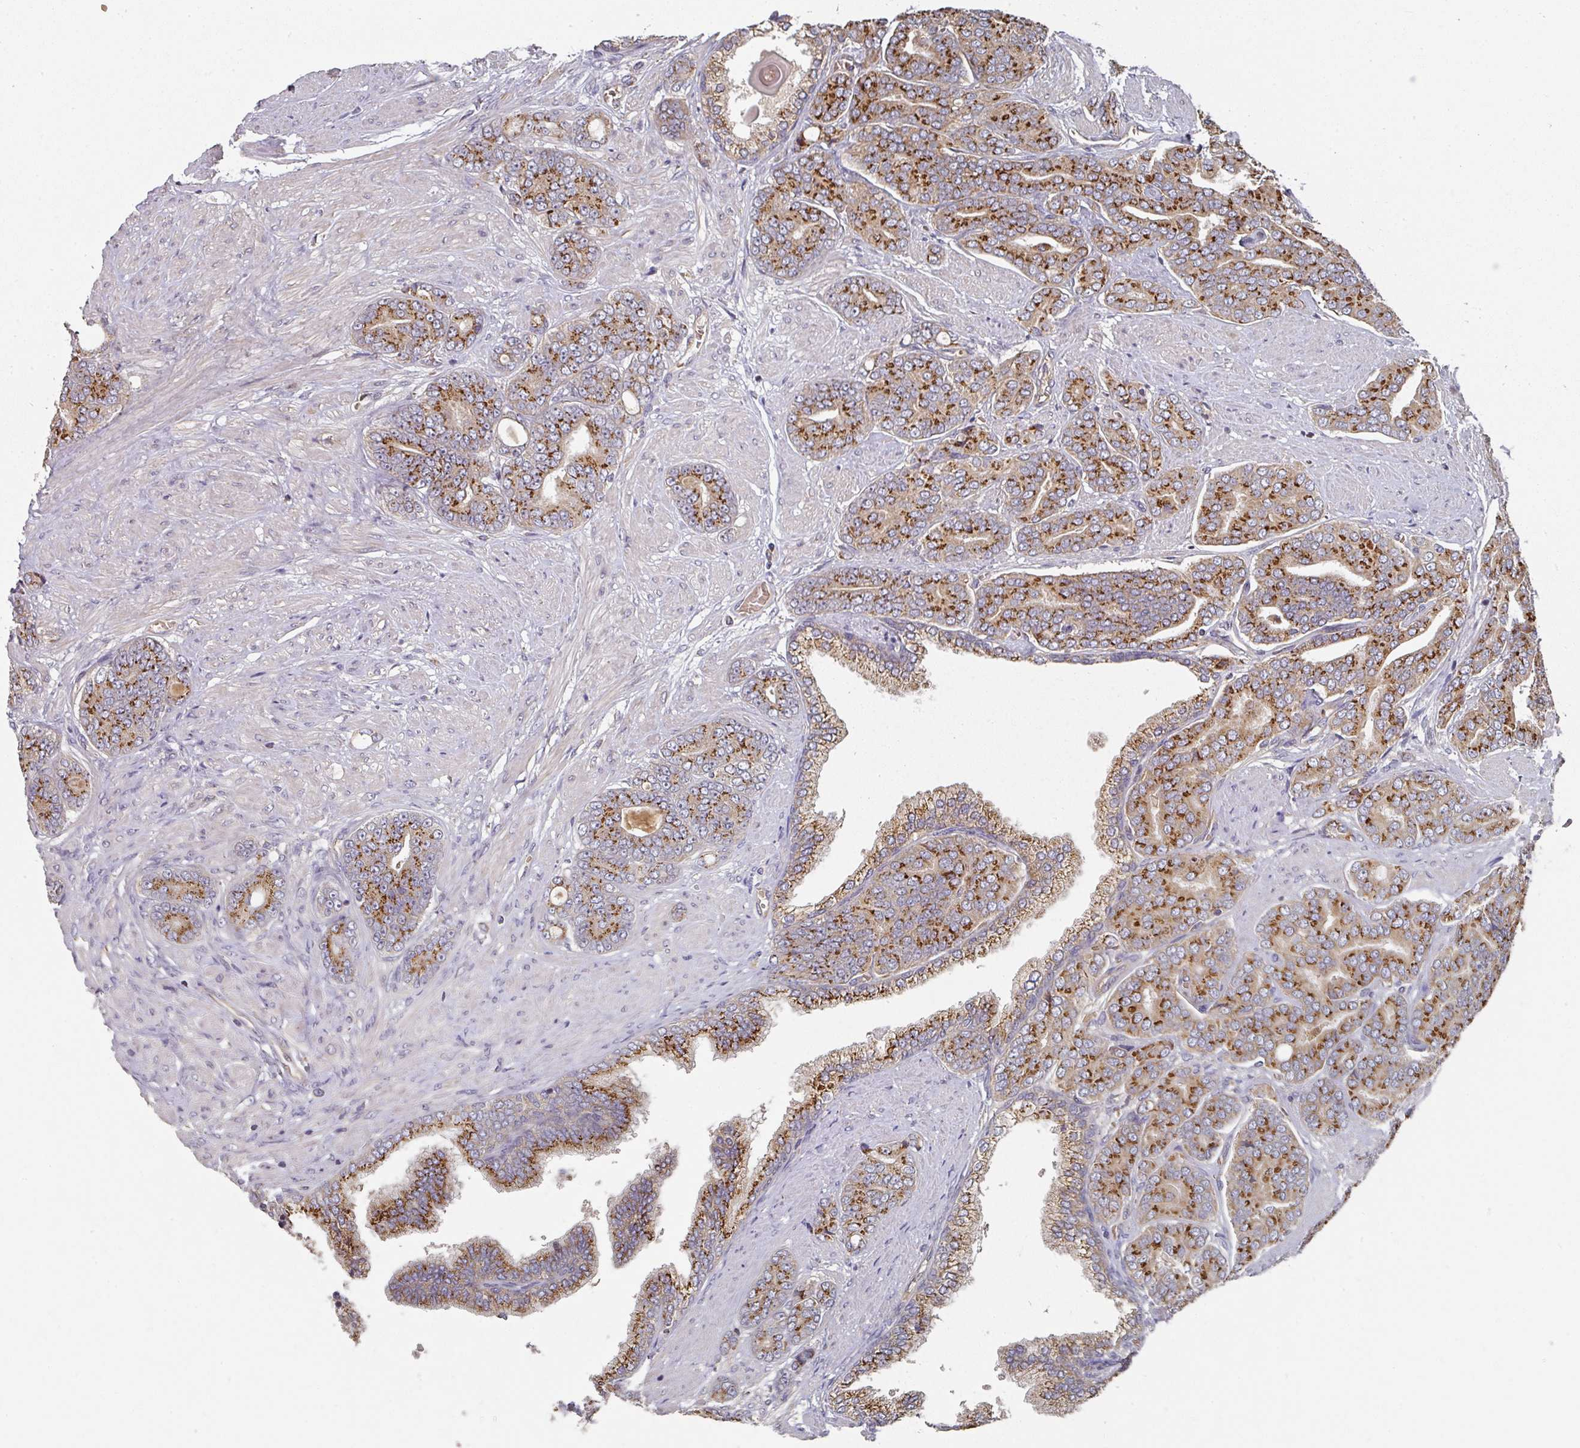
{"staining": {"intensity": "strong", "quantity": ">75%", "location": "cytoplasmic/membranous"}, "tissue": "prostate cancer", "cell_type": "Tumor cells", "image_type": "cancer", "snomed": [{"axis": "morphology", "description": "Adenocarcinoma, High grade"}, {"axis": "topography", "description": "Prostate"}], "caption": "Protein staining shows strong cytoplasmic/membranous positivity in approximately >75% of tumor cells in prostate adenocarcinoma (high-grade).", "gene": "EDEM2", "patient": {"sex": "male", "age": 67}}